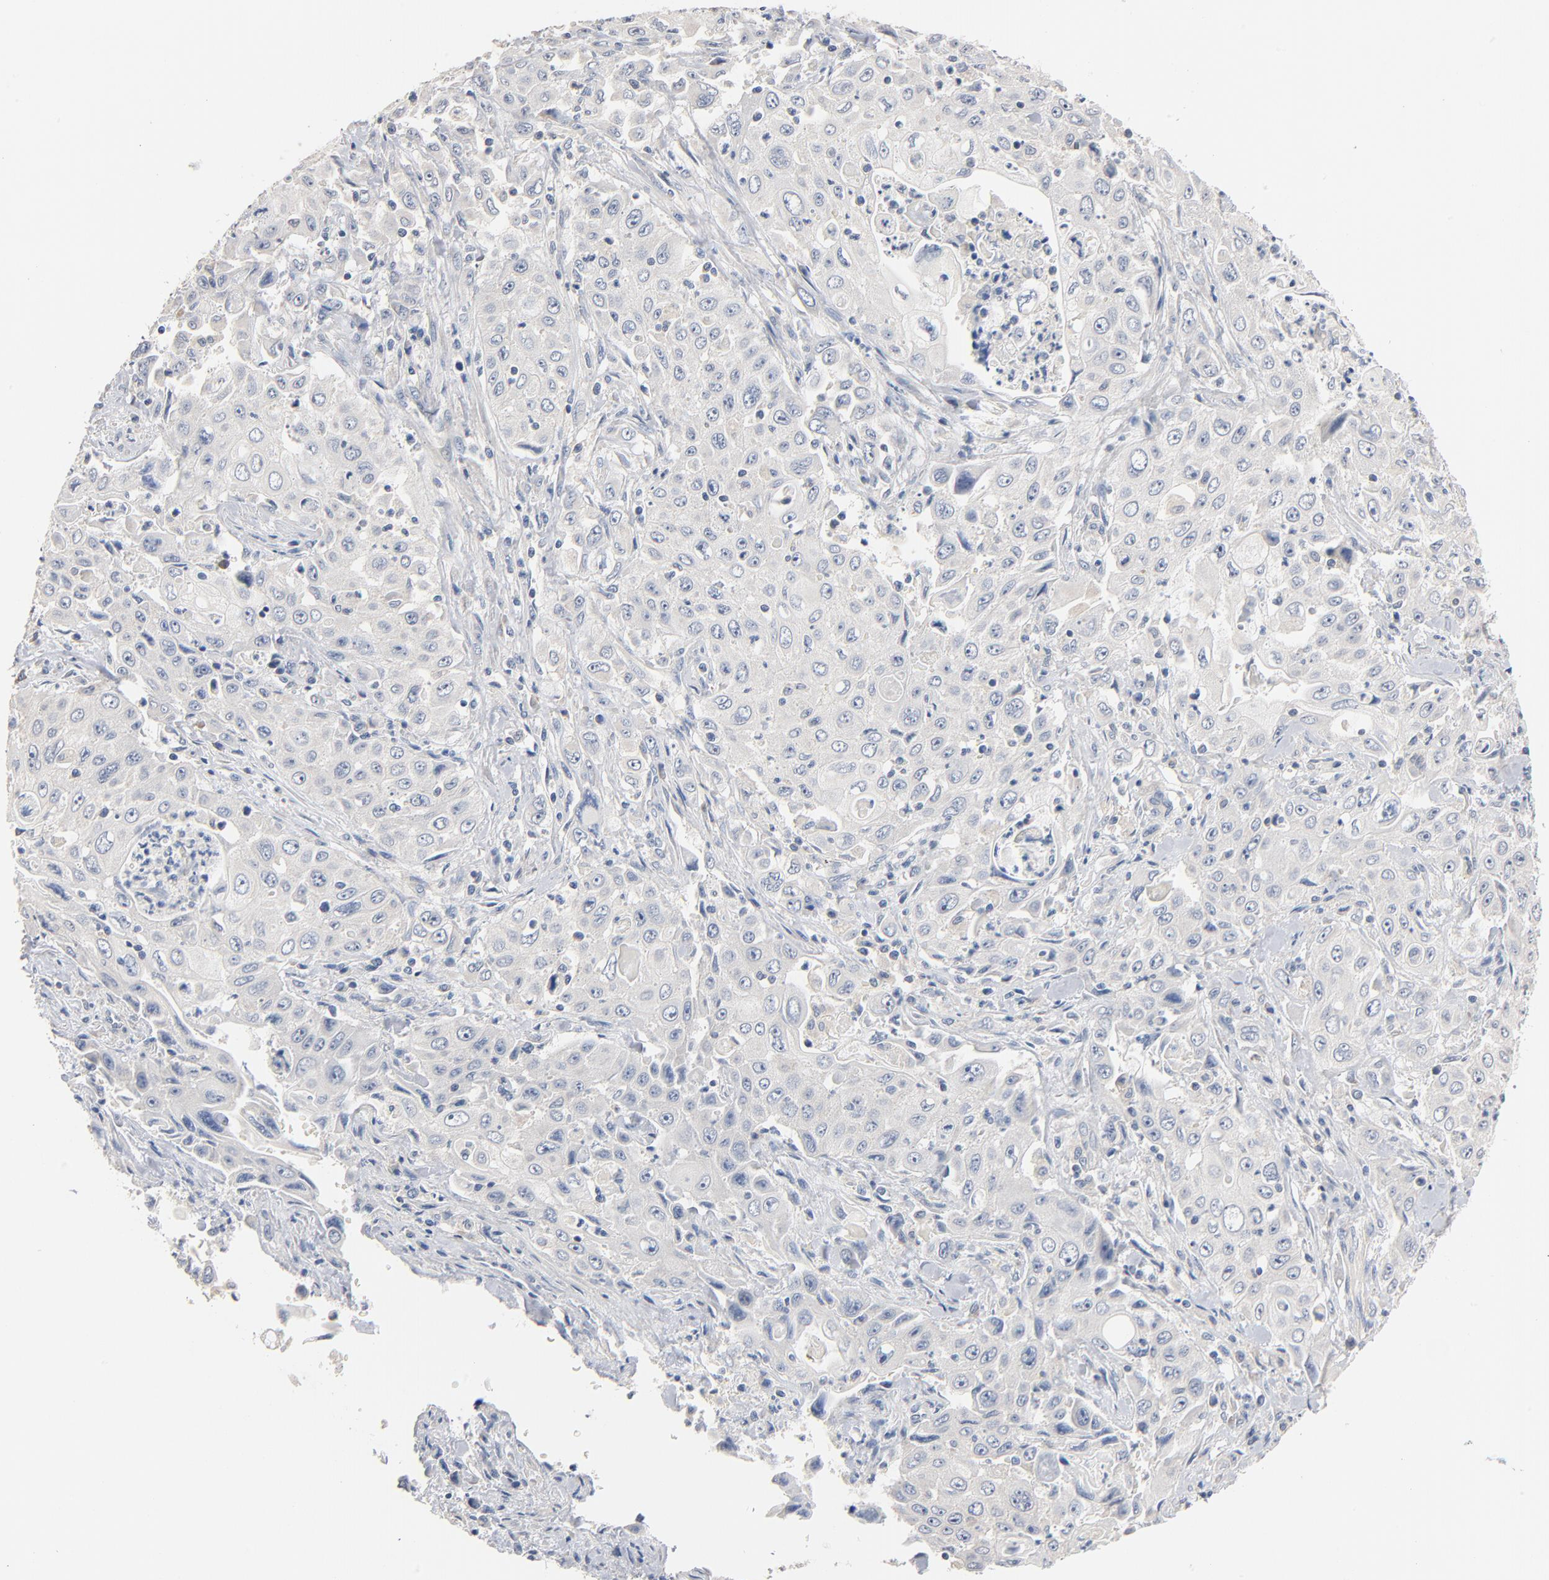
{"staining": {"intensity": "negative", "quantity": "none", "location": "none"}, "tissue": "pancreatic cancer", "cell_type": "Tumor cells", "image_type": "cancer", "snomed": [{"axis": "morphology", "description": "Adenocarcinoma, NOS"}, {"axis": "topography", "description": "Pancreas"}], "caption": "The image displays no significant positivity in tumor cells of pancreatic adenocarcinoma. Brightfield microscopy of immunohistochemistry (IHC) stained with DAB (brown) and hematoxylin (blue), captured at high magnification.", "gene": "ZDHHC8", "patient": {"sex": "male", "age": 70}}